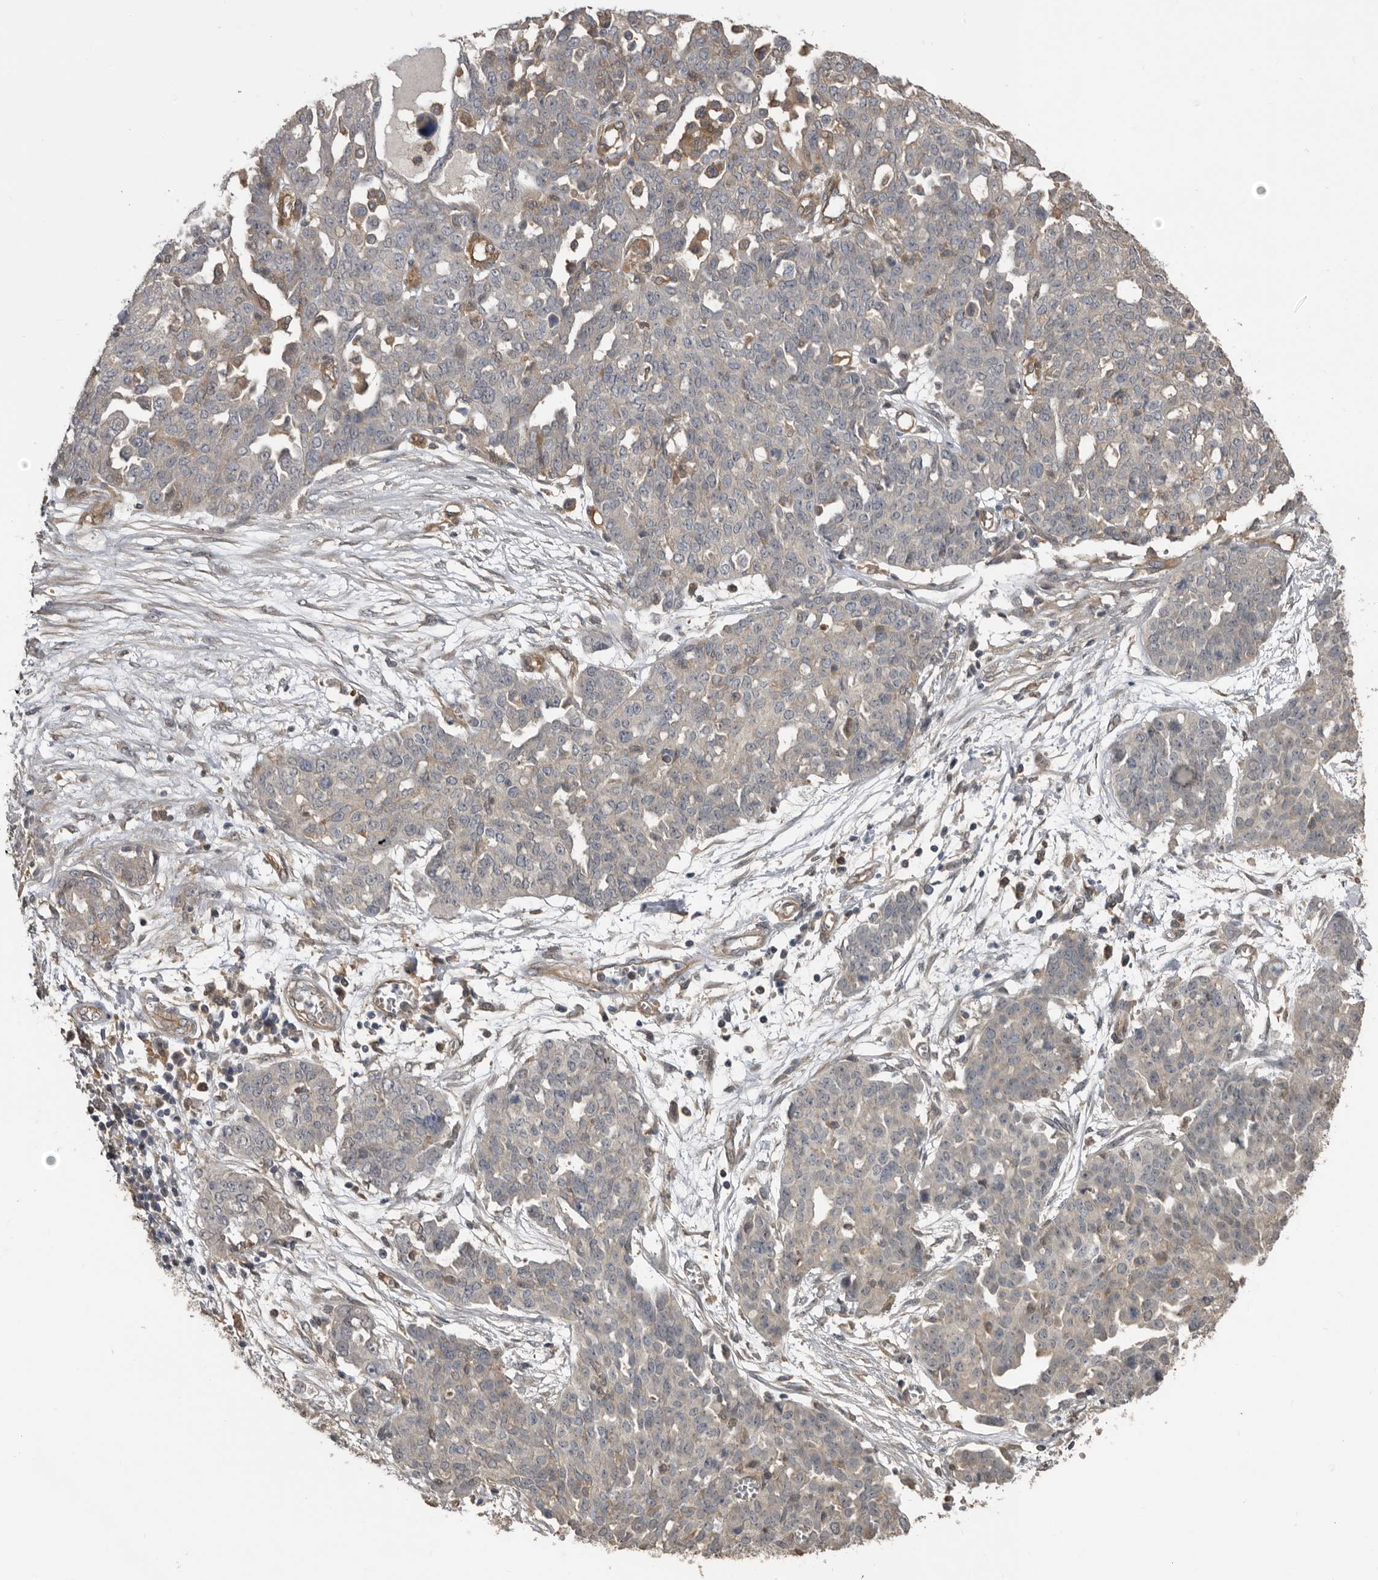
{"staining": {"intensity": "negative", "quantity": "none", "location": "none"}, "tissue": "ovarian cancer", "cell_type": "Tumor cells", "image_type": "cancer", "snomed": [{"axis": "morphology", "description": "Cystadenocarcinoma, serous, NOS"}, {"axis": "topography", "description": "Soft tissue"}, {"axis": "topography", "description": "Ovary"}], "caption": "A photomicrograph of ovarian cancer (serous cystadenocarcinoma) stained for a protein exhibits no brown staining in tumor cells.", "gene": "EXOC3L1", "patient": {"sex": "female", "age": 57}}